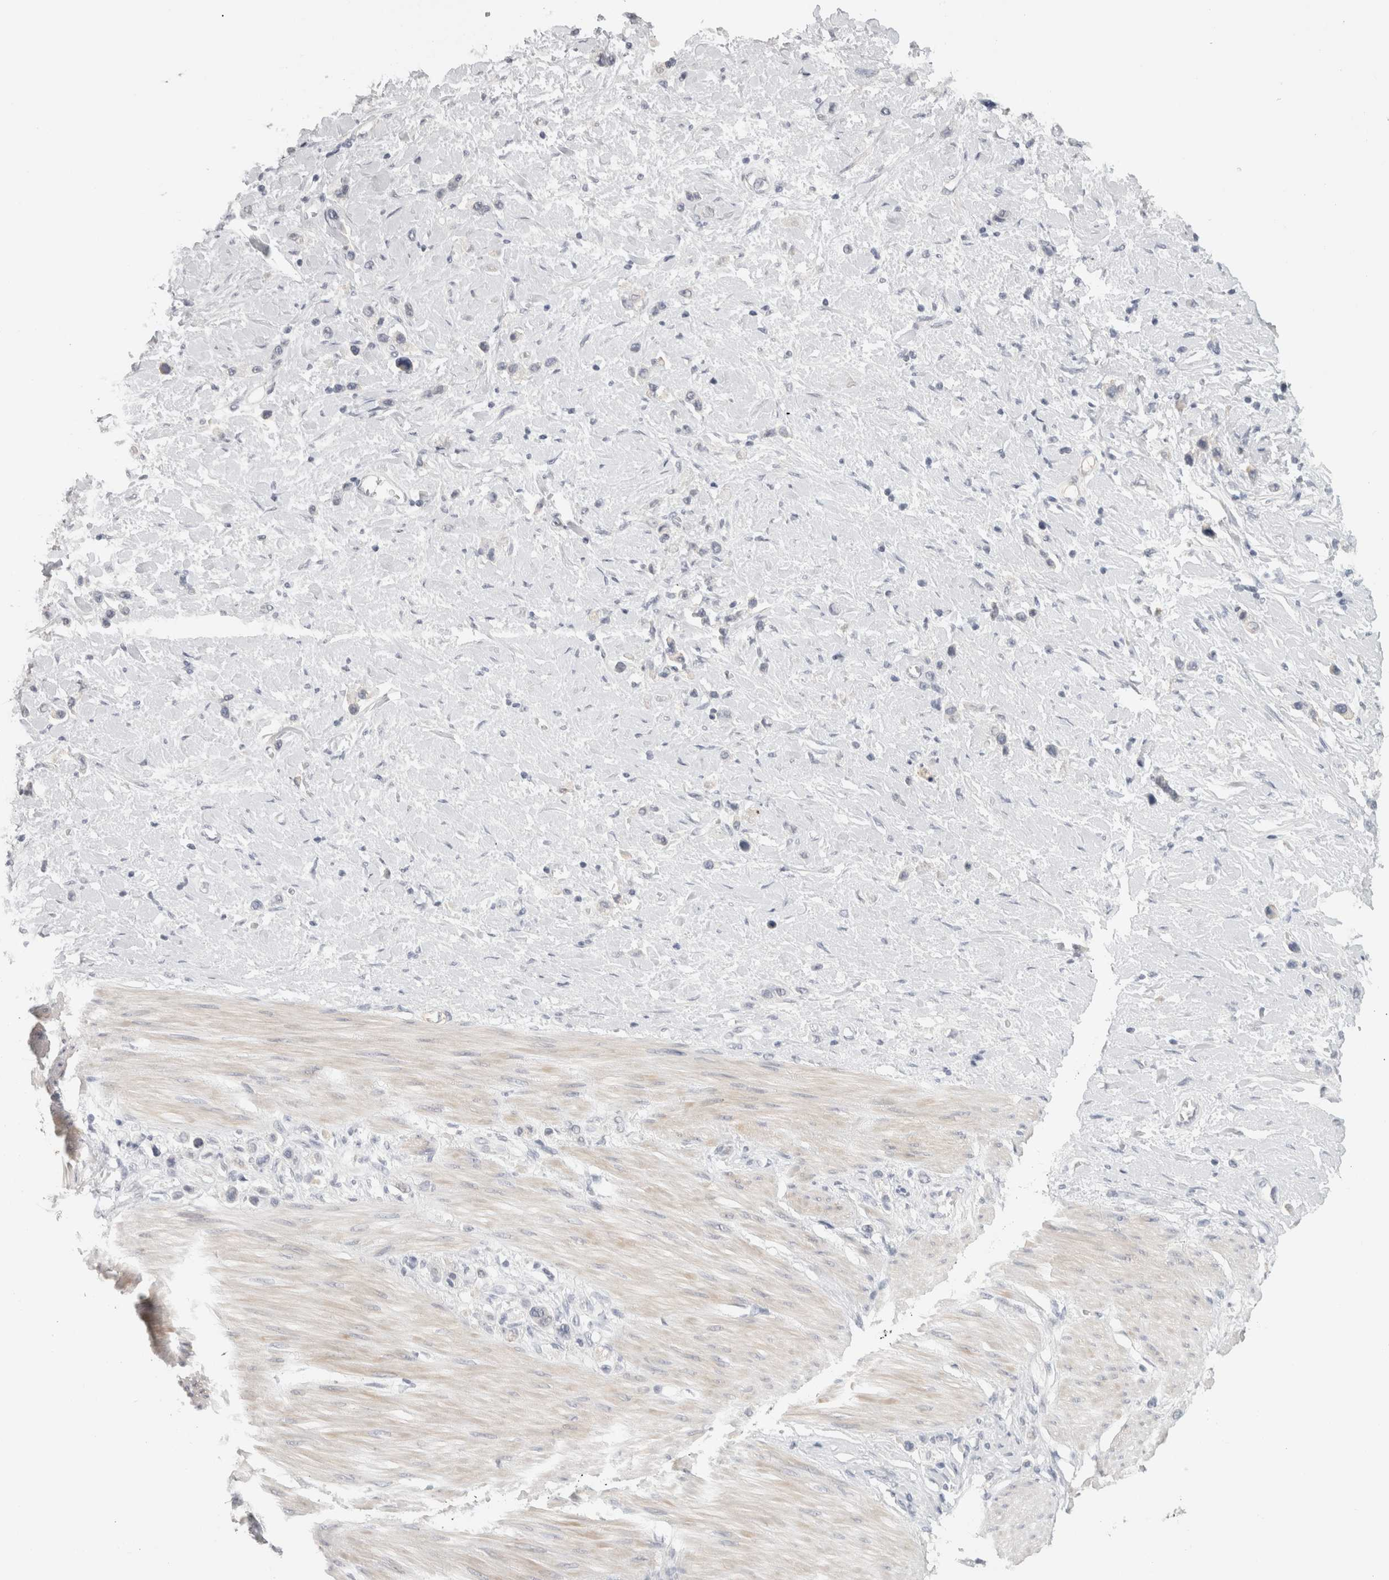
{"staining": {"intensity": "negative", "quantity": "none", "location": "none"}, "tissue": "stomach cancer", "cell_type": "Tumor cells", "image_type": "cancer", "snomed": [{"axis": "morphology", "description": "Adenocarcinoma, NOS"}, {"axis": "topography", "description": "Stomach"}], "caption": "A high-resolution photomicrograph shows IHC staining of stomach cancer, which demonstrates no significant staining in tumor cells. (Stains: DAB IHC with hematoxylin counter stain, Microscopy: brightfield microscopy at high magnification).", "gene": "FBLIM1", "patient": {"sex": "female", "age": 65}}